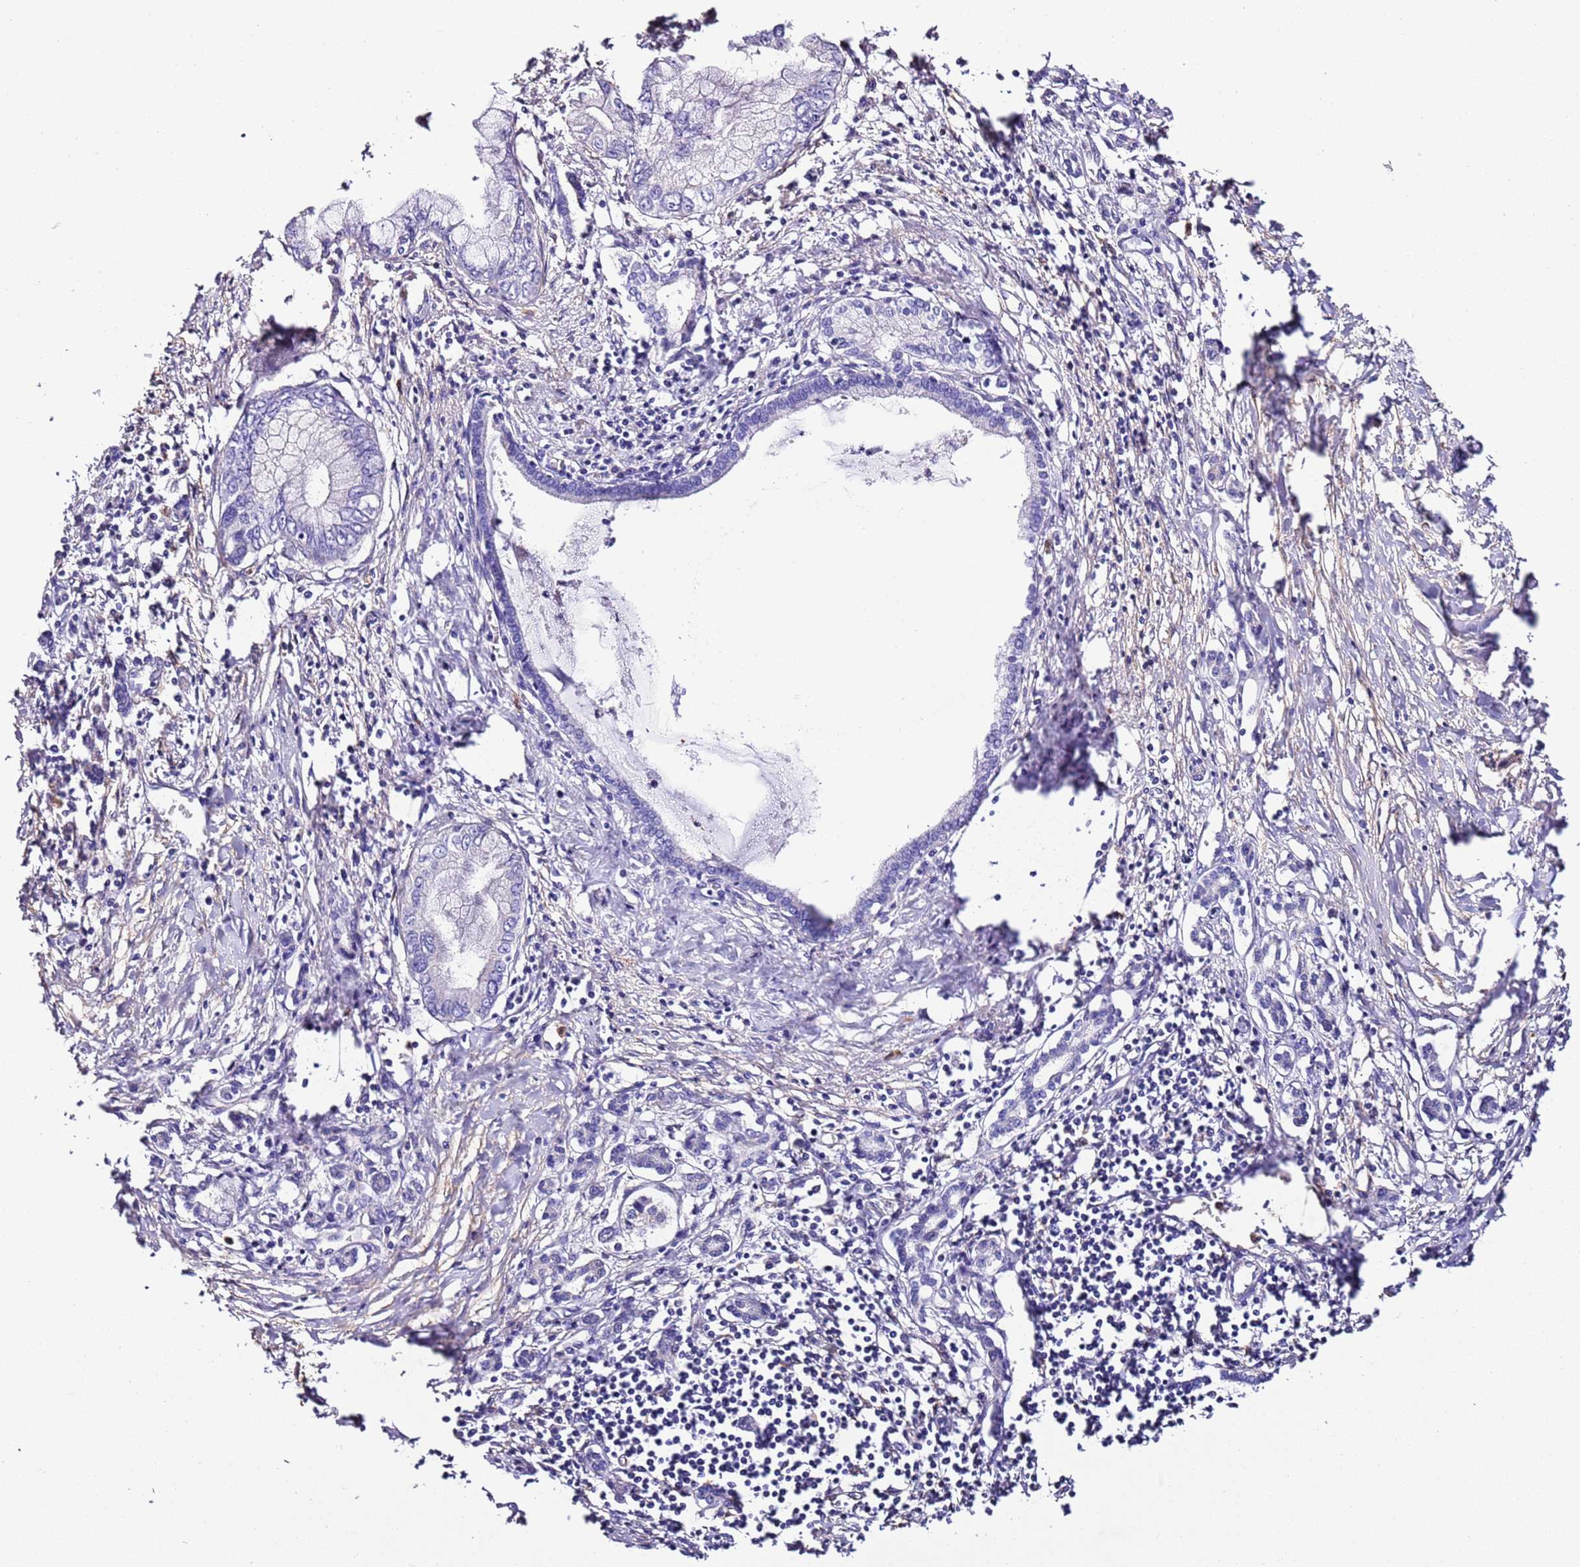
{"staining": {"intensity": "negative", "quantity": "none", "location": "none"}, "tissue": "pancreatic cancer", "cell_type": "Tumor cells", "image_type": "cancer", "snomed": [{"axis": "morphology", "description": "Adenocarcinoma, NOS"}, {"axis": "topography", "description": "Pancreas"}], "caption": "Tumor cells show no significant protein positivity in adenocarcinoma (pancreatic).", "gene": "FAM174C", "patient": {"sex": "male", "age": 48}}